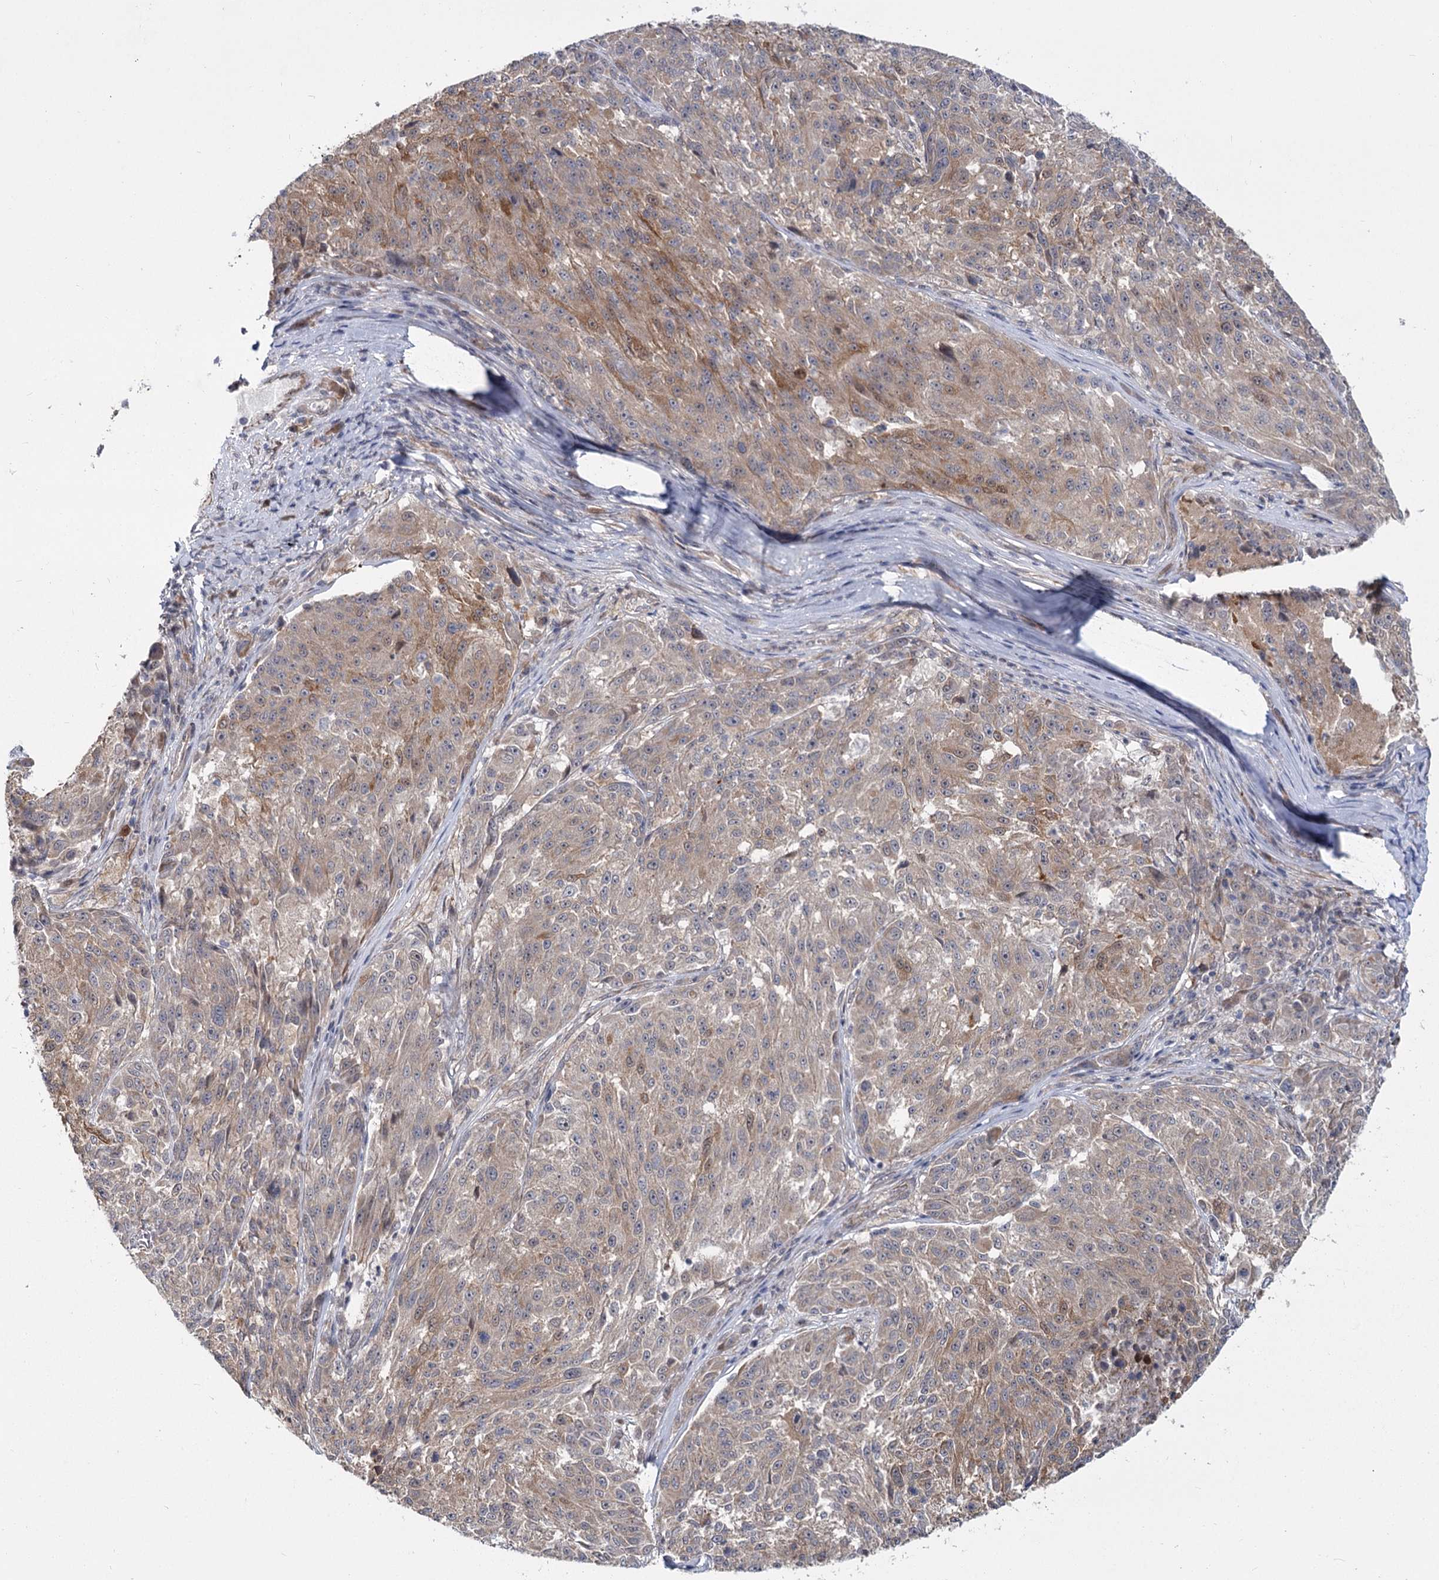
{"staining": {"intensity": "moderate", "quantity": "<25%", "location": "cytoplasmic/membranous"}, "tissue": "melanoma", "cell_type": "Tumor cells", "image_type": "cancer", "snomed": [{"axis": "morphology", "description": "Malignant melanoma, NOS"}, {"axis": "topography", "description": "Skin"}], "caption": "The immunohistochemical stain labels moderate cytoplasmic/membranous expression in tumor cells of melanoma tissue. (DAB (3,3'-diaminobenzidine) IHC, brown staining for protein, blue staining for nuclei).", "gene": "TBC1D9B", "patient": {"sex": "male", "age": 53}}